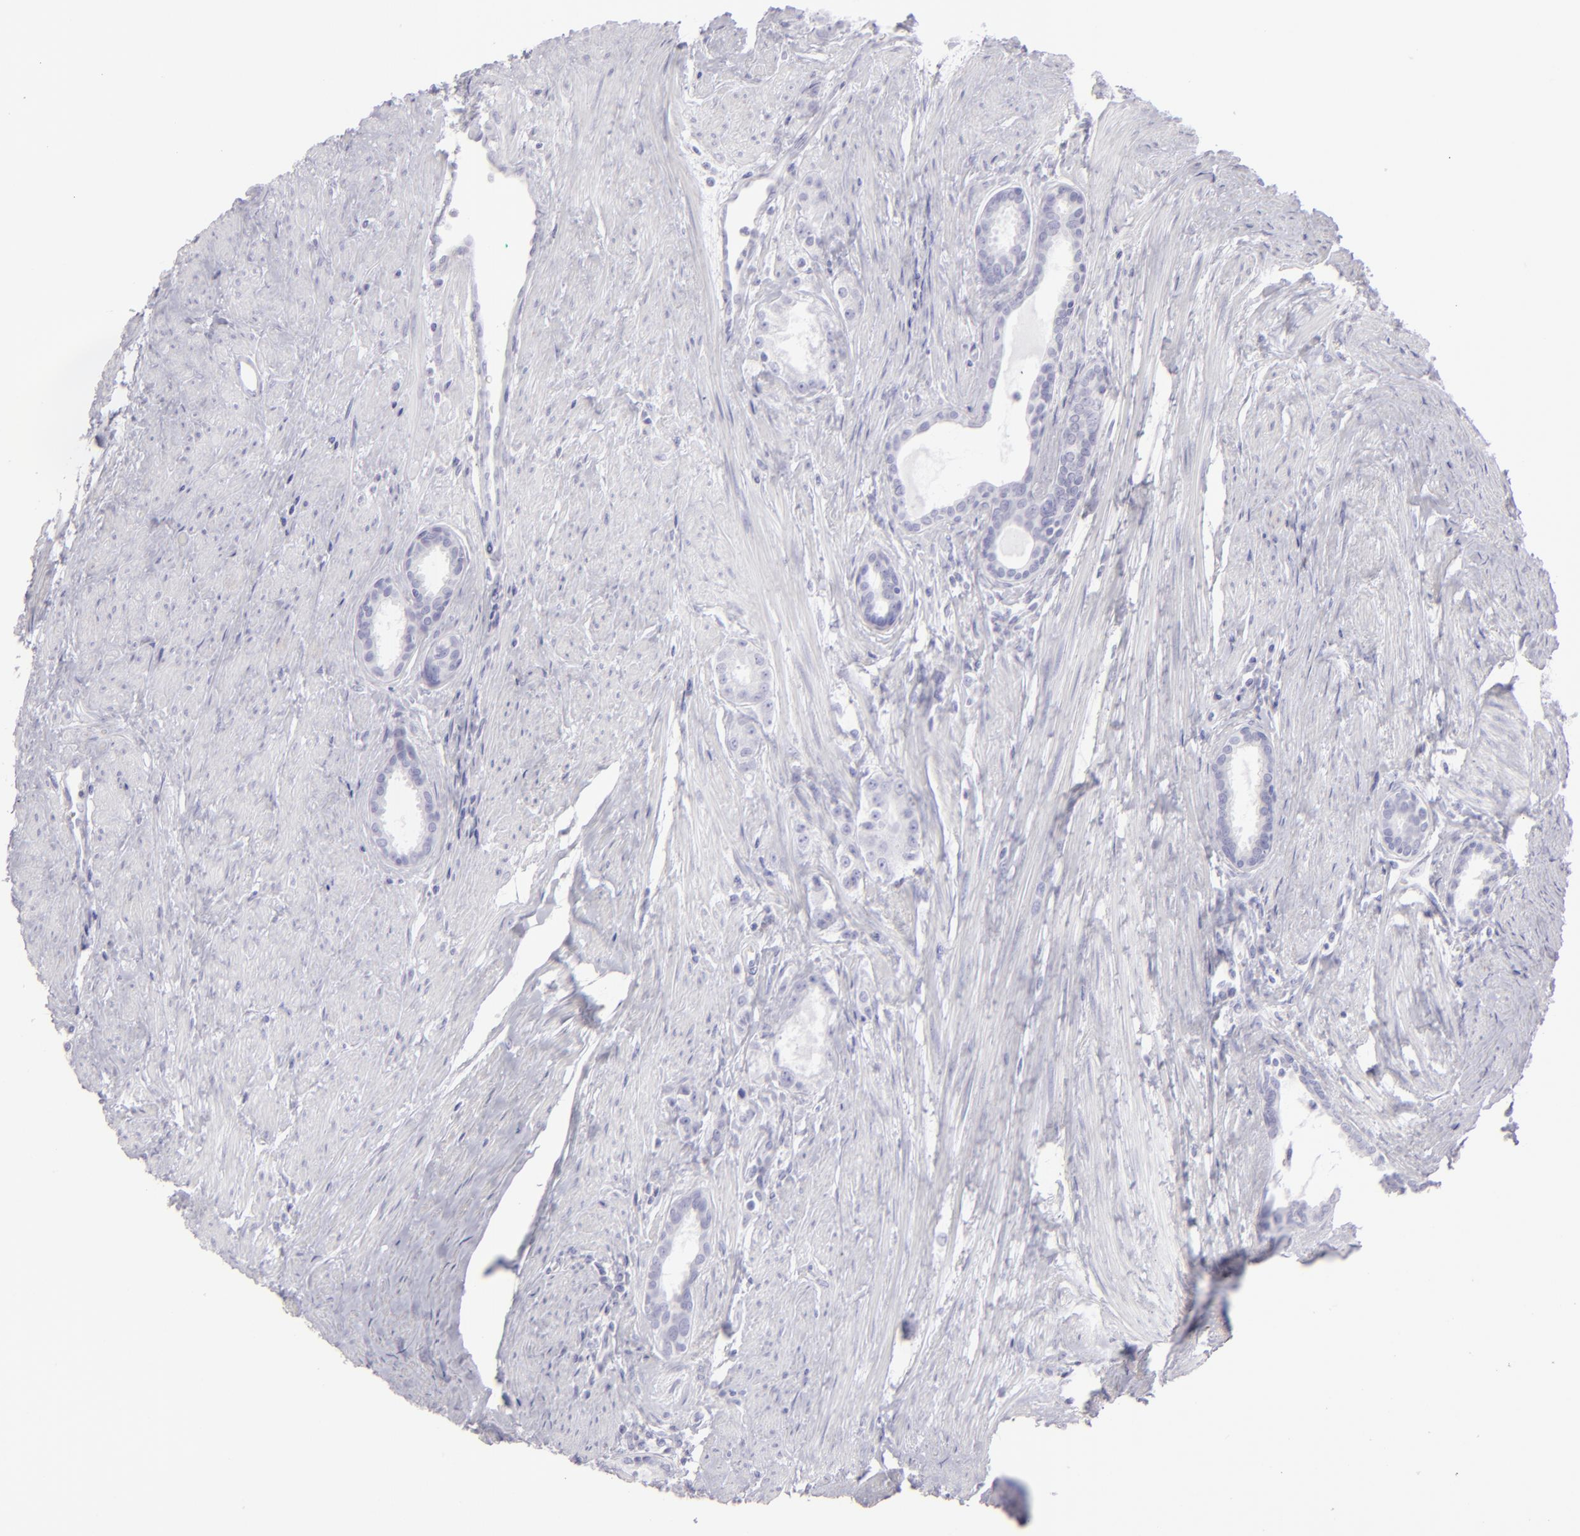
{"staining": {"intensity": "negative", "quantity": "none", "location": "none"}, "tissue": "prostate cancer", "cell_type": "Tumor cells", "image_type": "cancer", "snomed": [{"axis": "morphology", "description": "Adenocarcinoma, Medium grade"}, {"axis": "topography", "description": "Prostate"}], "caption": "This image is of prostate cancer stained with IHC to label a protein in brown with the nuclei are counter-stained blue. There is no staining in tumor cells.", "gene": "FLG", "patient": {"sex": "male", "age": 72}}